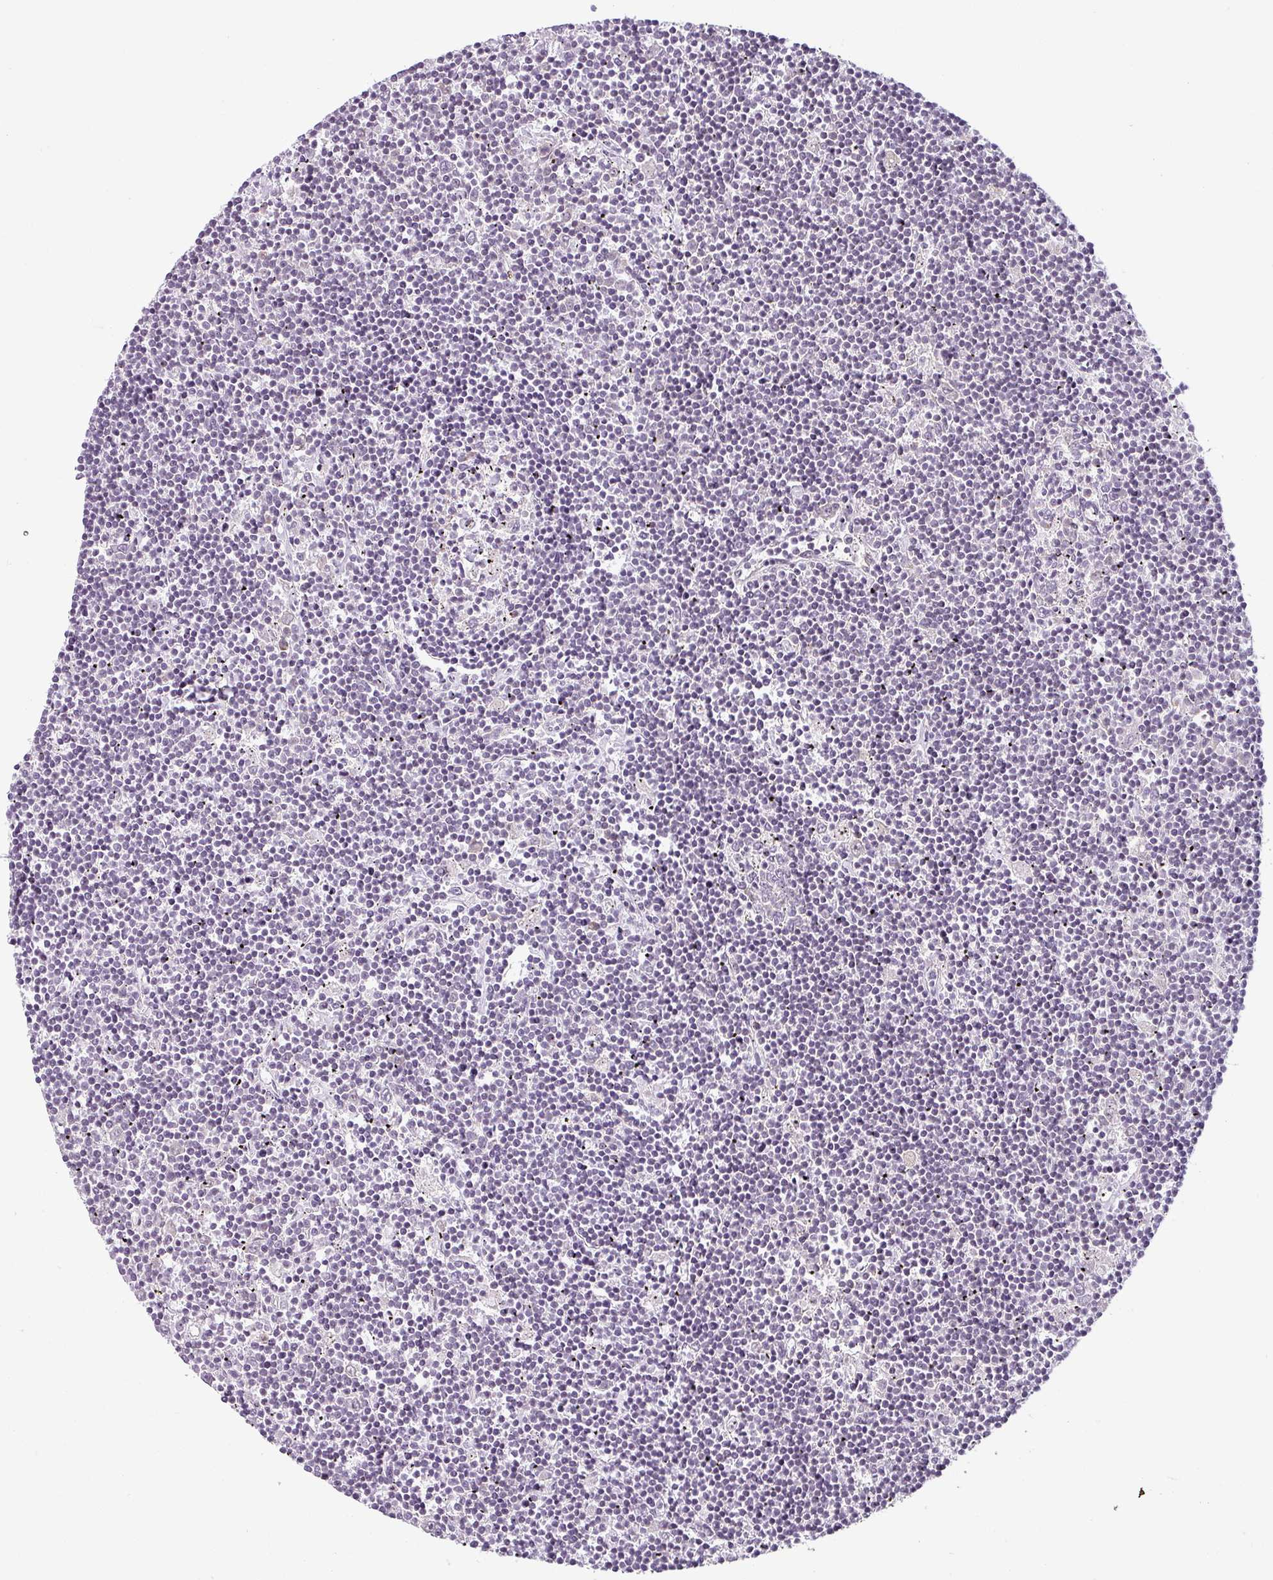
{"staining": {"intensity": "negative", "quantity": "none", "location": "none"}, "tissue": "lymphoma", "cell_type": "Tumor cells", "image_type": "cancer", "snomed": [{"axis": "morphology", "description": "Malignant lymphoma, non-Hodgkin's type, Low grade"}, {"axis": "topography", "description": "Spleen"}], "caption": "Photomicrograph shows no significant protein positivity in tumor cells of lymphoma.", "gene": "OR52D1", "patient": {"sex": "male", "age": 76}}